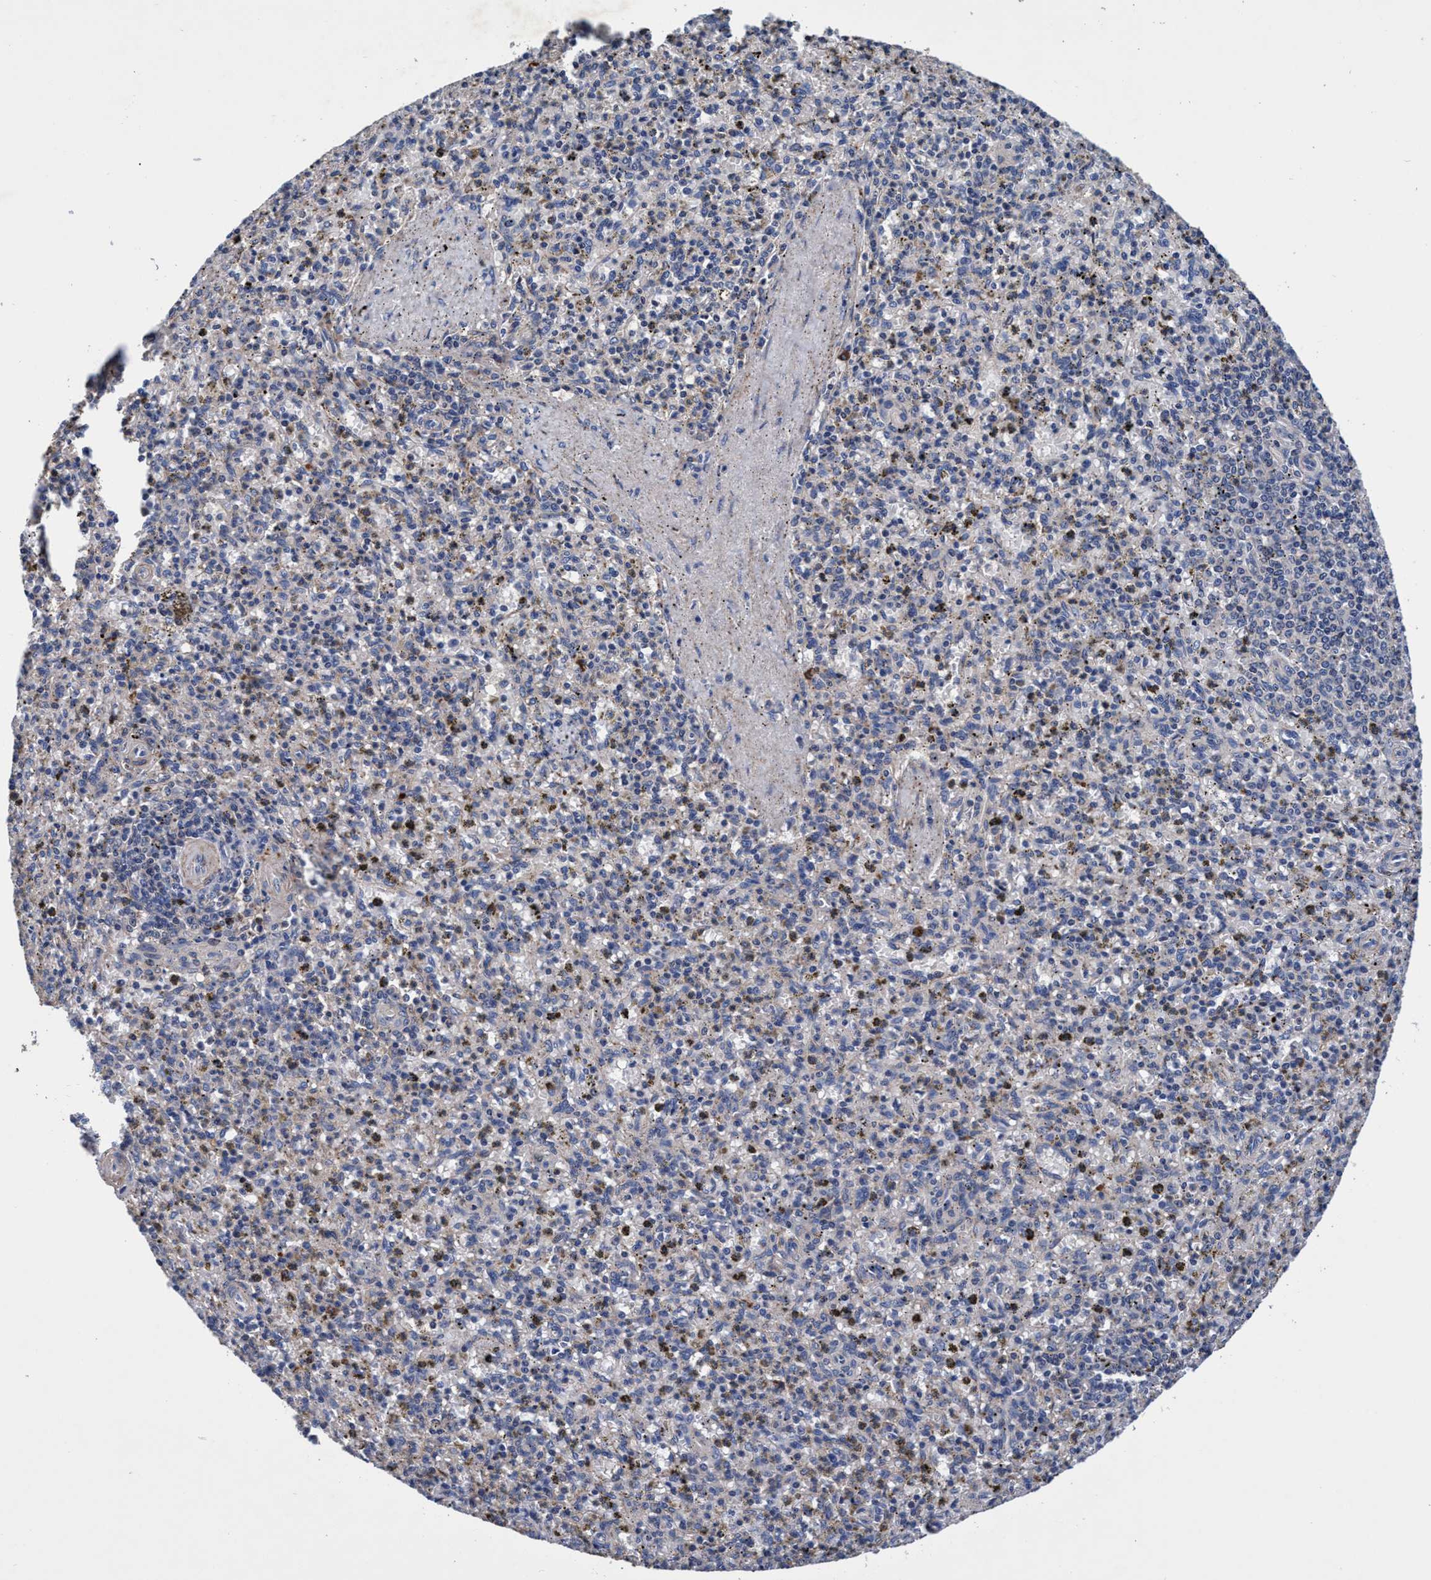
{"staining": {"intensity": "moderate", "quantity": "<25%", "location": "cytoplasmic/membranous"}, "tissue": "spleen", "cell_type": "Cells in red pulp", "image_type": "normal", "snomed": [{"axis": "morphology", "description": "Normal tissue, NOS"}, {"axis": "topography", "description": "Spleen"}], "caption": "Human spleen stained with a brown dye displays moderate cytoplasmic/membranous positive staining in about <25% of cells in red pulp.", "gene": "RNF208", "patient": {"sex": "male", "age": 72}}